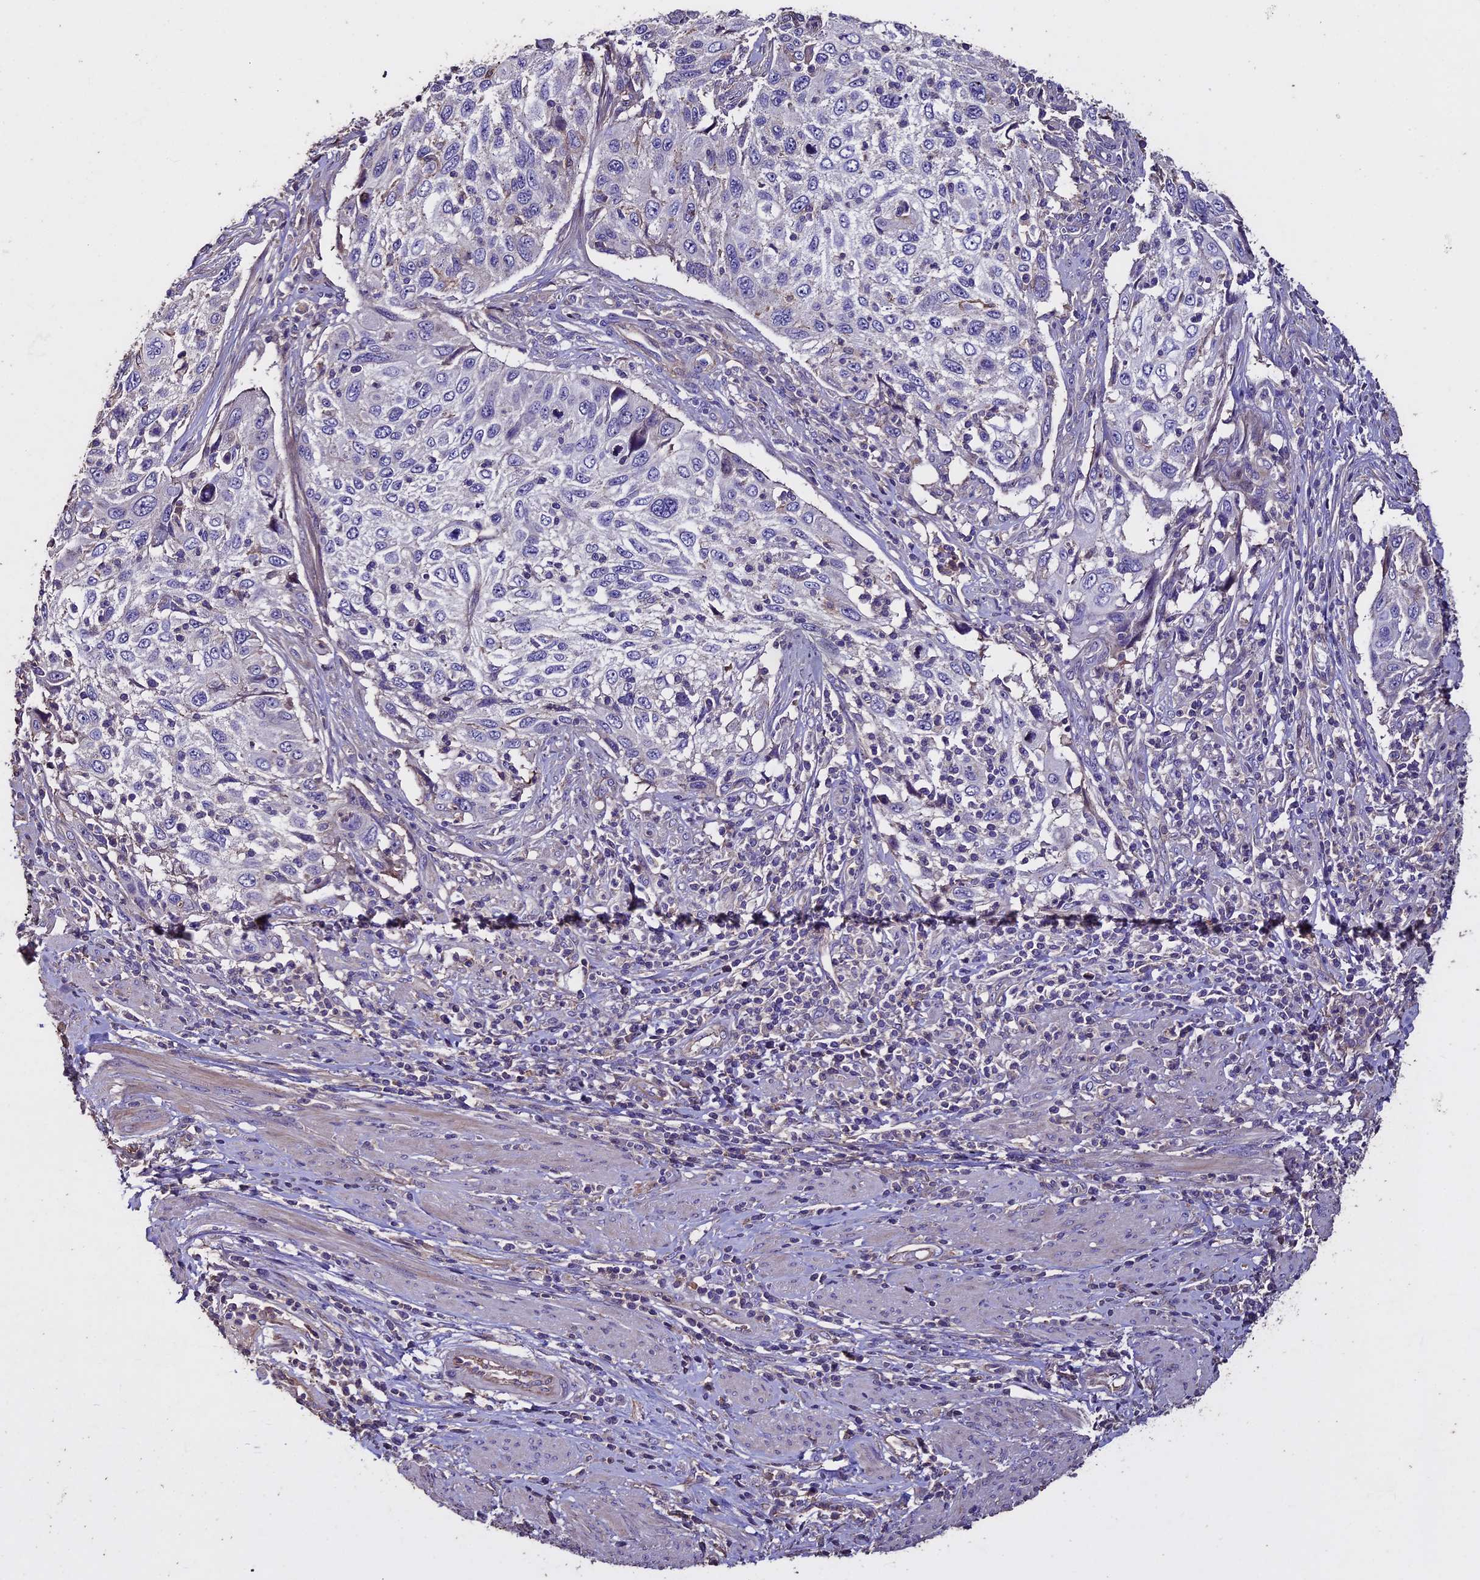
{"staining": {"intensity": "negative", "quantity": "none", "location": "none"}, "tissue": "cervical cancer", "cell_type": "Tumor cells", "image_type": "cancer", "snomed": [{"axis": "morphology", "description": "Squamous cell carcinoma, NOS"}, {"axis": "topography", "description": "Cervix"}], "caption": "Cervical cancer was stained to show a protein in brown. There is no significant expression in tumor cells.", "gene": "USB1", "patient": {"sex": "female", "age": 70}}